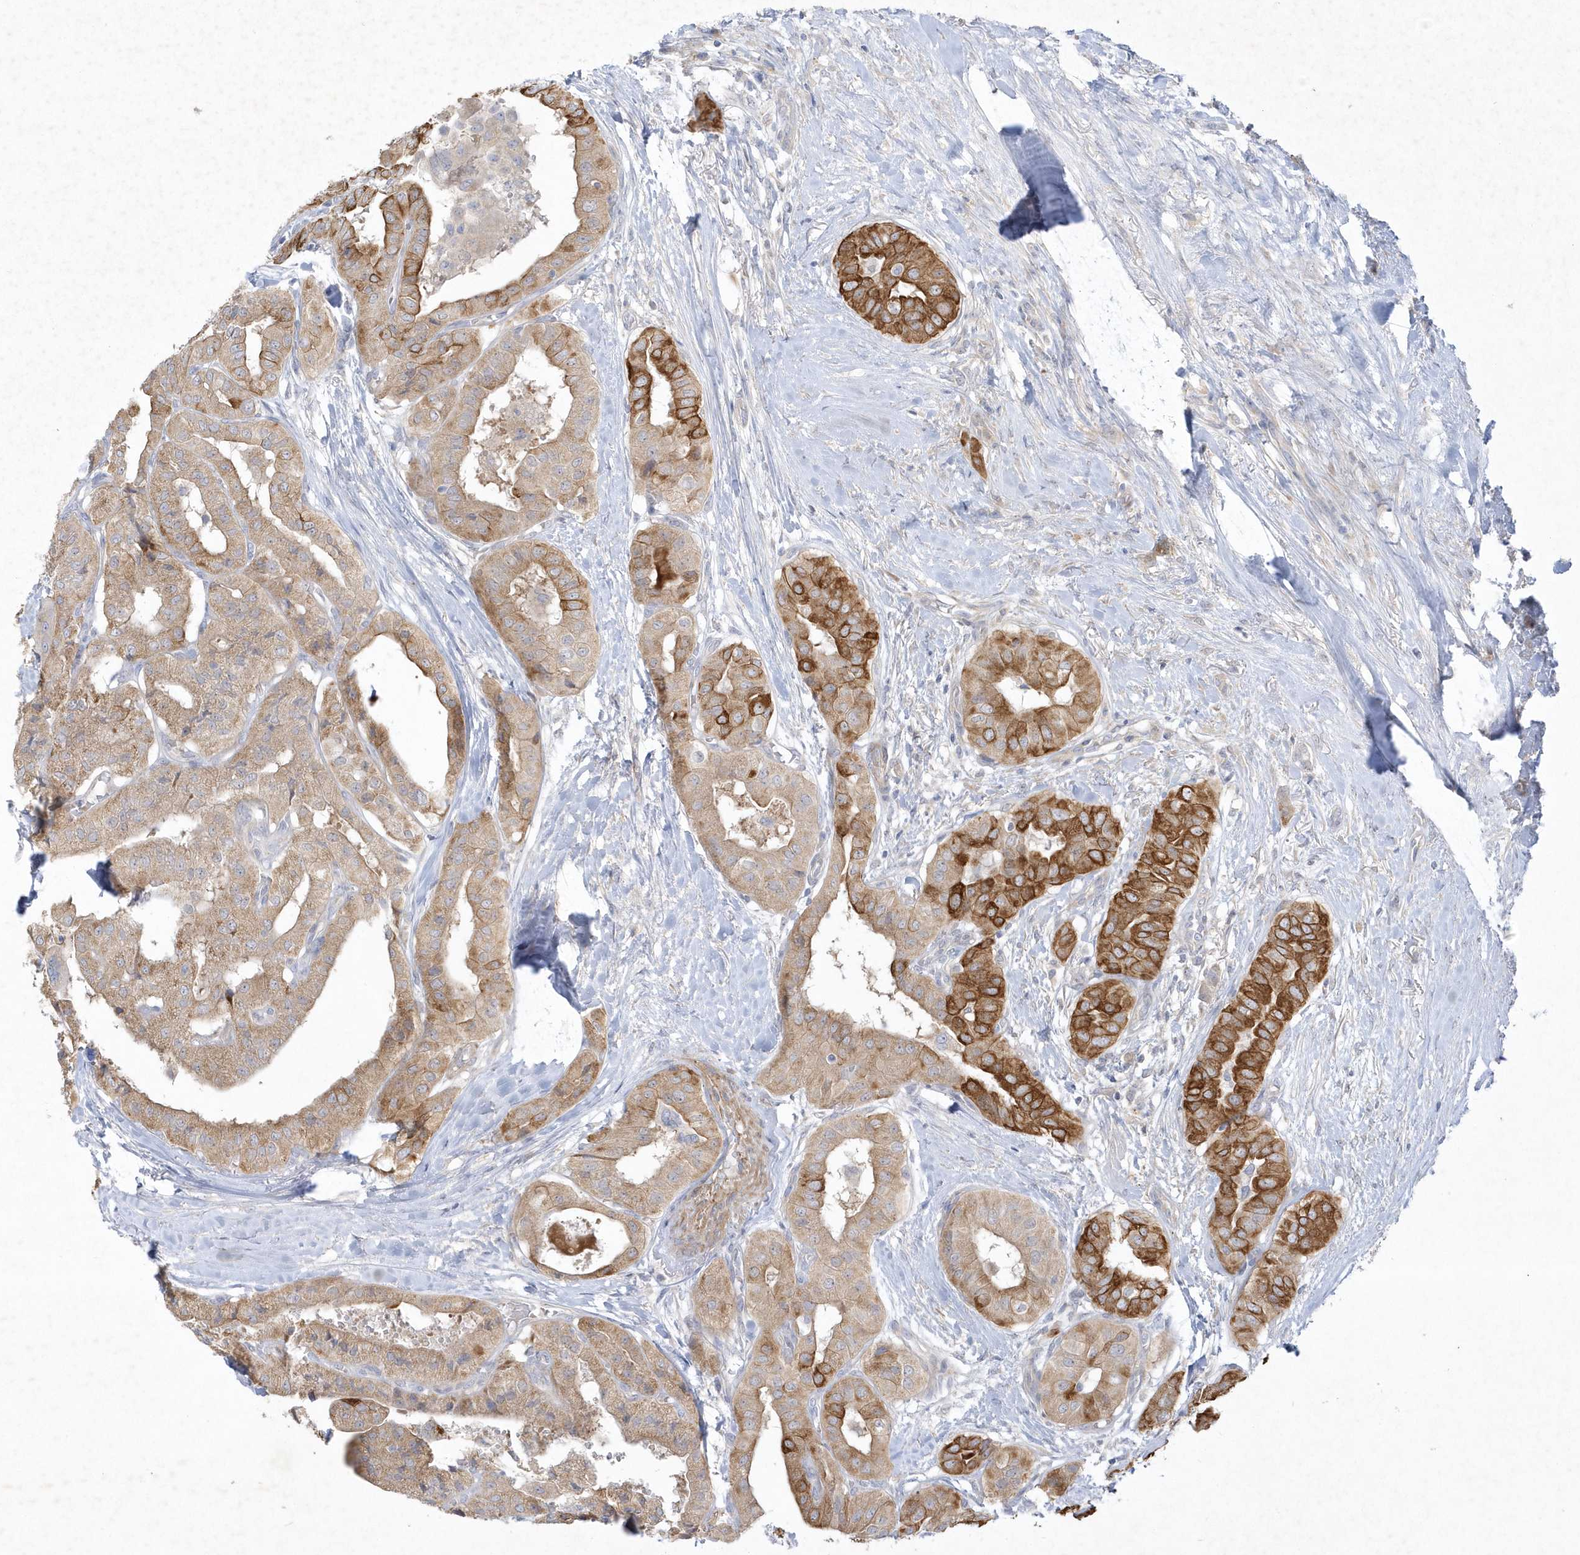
{"staining": {"intensity": "strong", "quantity": "25%-75%", "location": "cytoplasmic/membranous"}, "tissue": "thyroid cancer", "cell_type": "Tumor cells", "image_type": "cancer", "snomed": [{"axis": "morphology", "description": "Papillary adenocarcinoma, NOS"}, {"axis": "topography", "description": "Thyroid gland"}], "caption": "This is a photomicrograph of immunohistochemistry (IHC) staining of thyroid cancer, which shows strong positivity in the cytoplasmic/membranous of tumor cells.", "gene": "LARS1", "patient": {"sex": "female", "age": 59}}